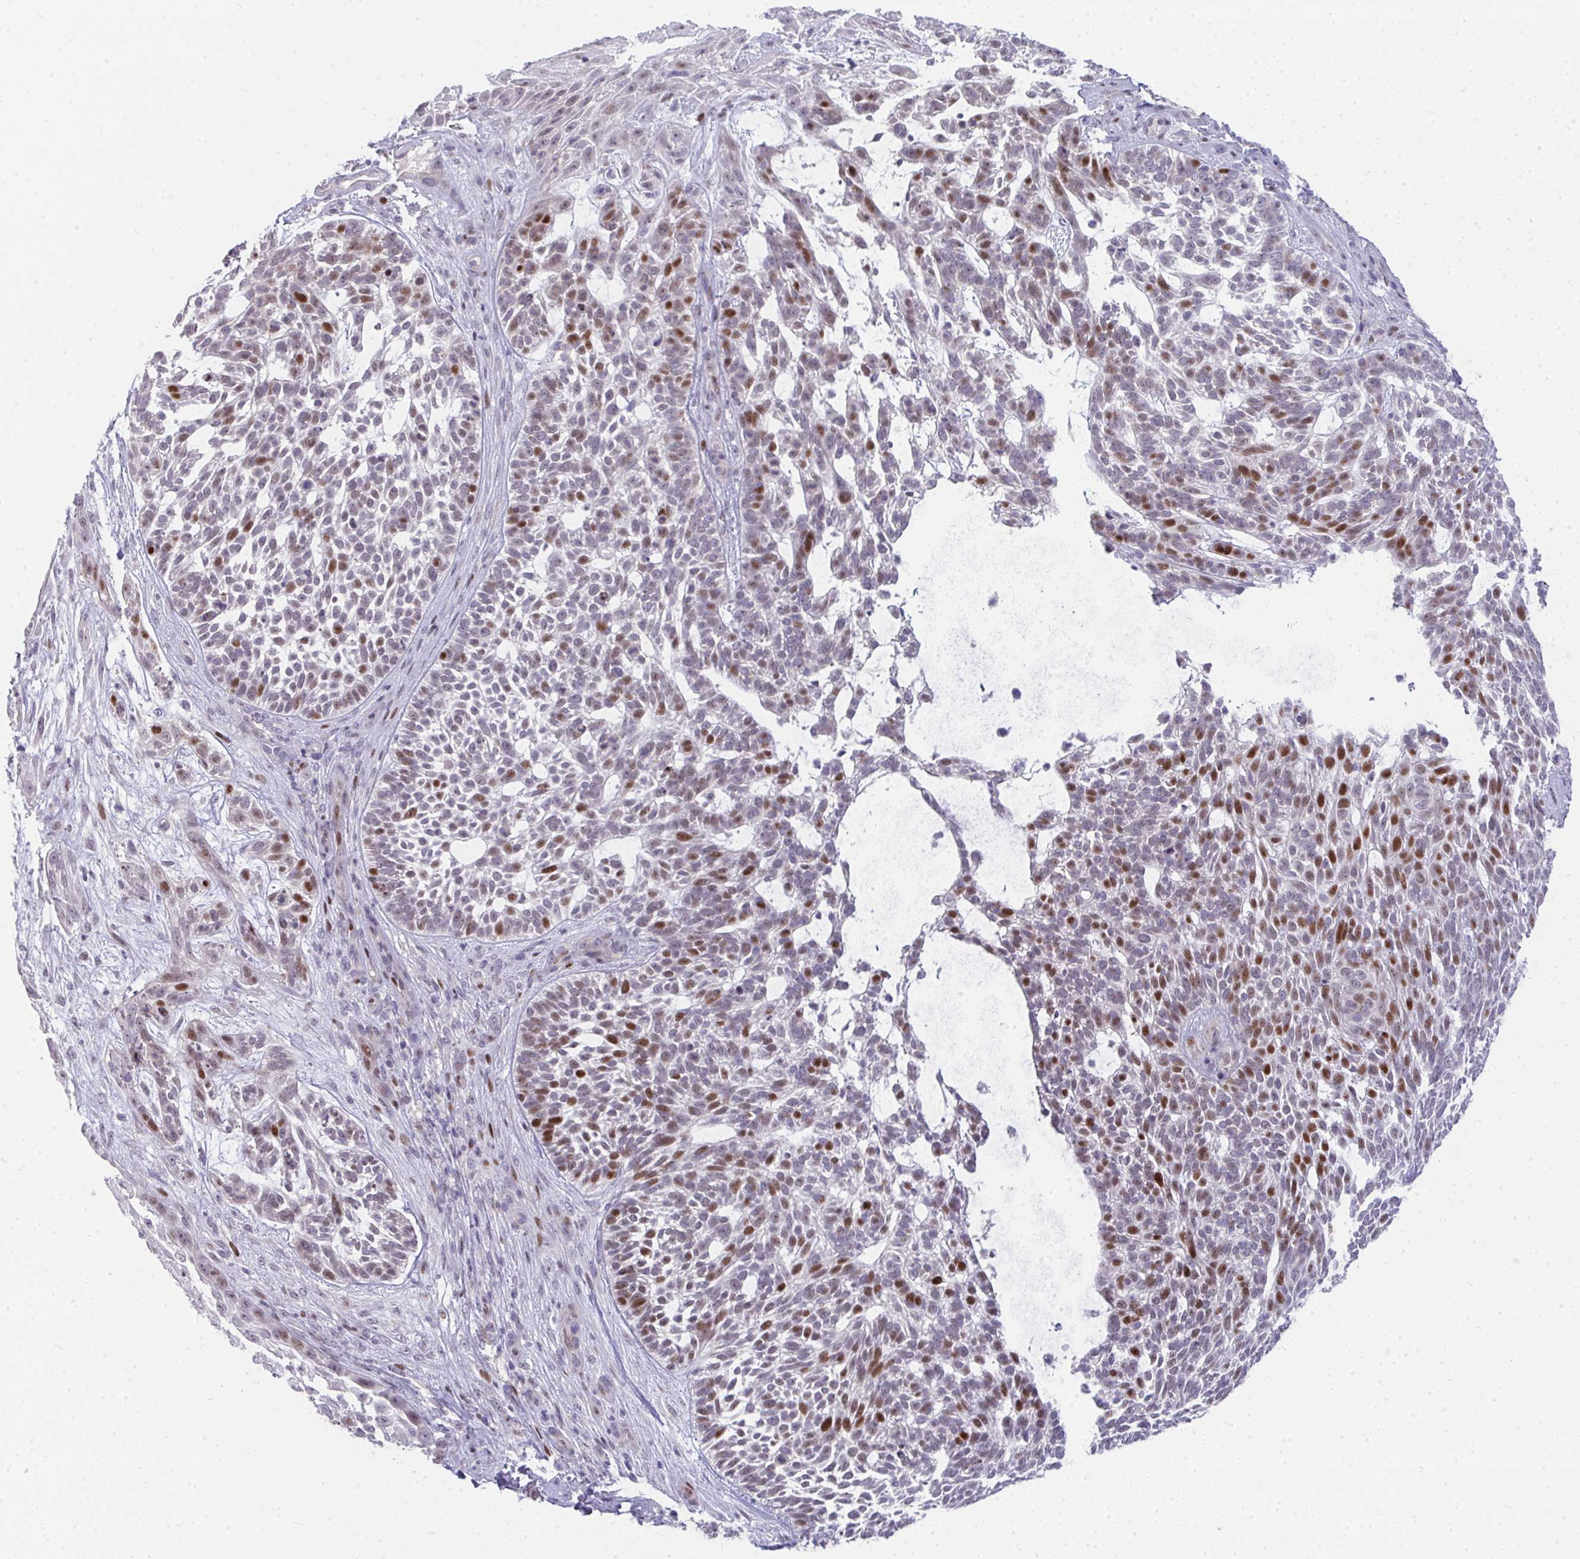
{"staining": {"intensity": "moderate", "quantity": "25%-75%", "location": "nuclear"}, "tissue": "skin cancer", "cell_type": "Tumor cells", "image_type": "cancer", "snomed": [{"axis": "morphology", "description": "Basal cell carcinoma"}, {"axis": "topography", "description": "Skin"}, {"axis": "topography", "description": "Skin, foot"}], "caption": "A photomicrograph of human skin cancer stained for a protein reveals moderate nuclear brown staining in tumor cells.", "gene": "GALNT16", "patient": {"sex": "female", "age": 77}}